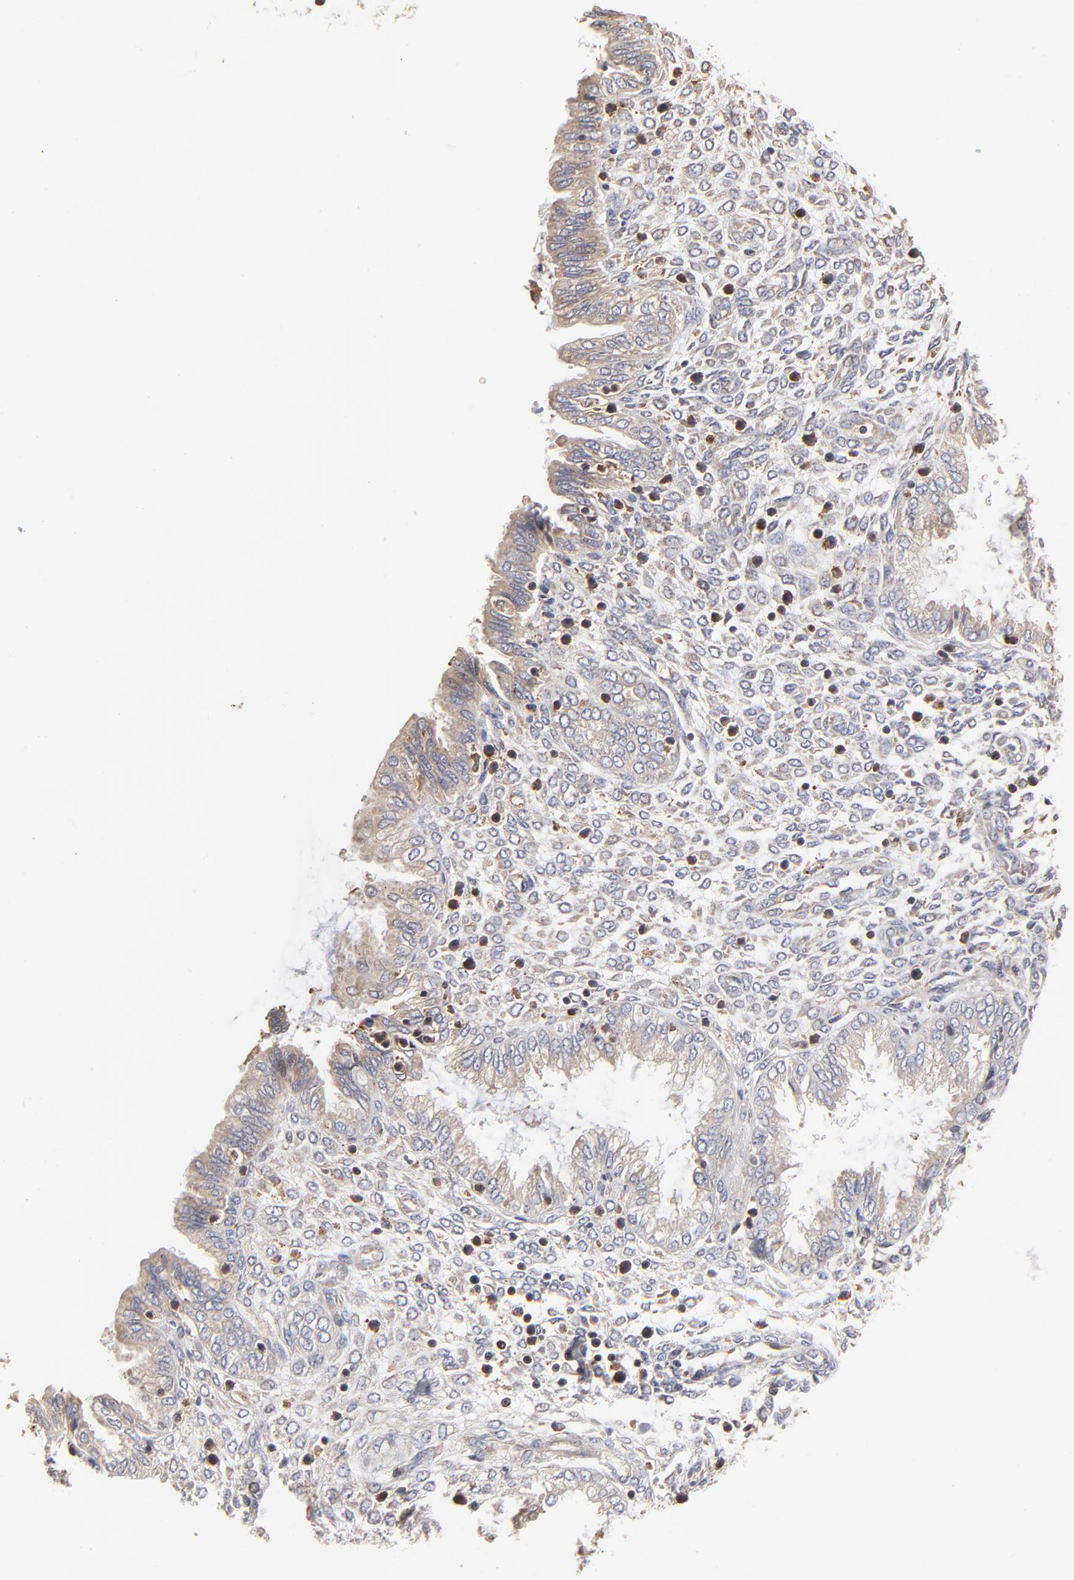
{"staining": {"intensity": "weak", "quantity": "<25%", "location": "cytoplasmic/membranous"}, "tissue": "endometrium", "cell_type": "Cells in endometrial stroma", "image_type": "normal", "snomed": [{"axis": "morphology", "description": "Normal tissue, NOS"}, {"axis": "topography", "description": "Endometrium"}], "caption": "An immunohistochemistry (IHC) image of unremarkable endometrium is shown. There is no staining in cells in endometrial stroma of endometrium.", "gene": "RNF213", "patient": {"sex": "female", "age": 33}}